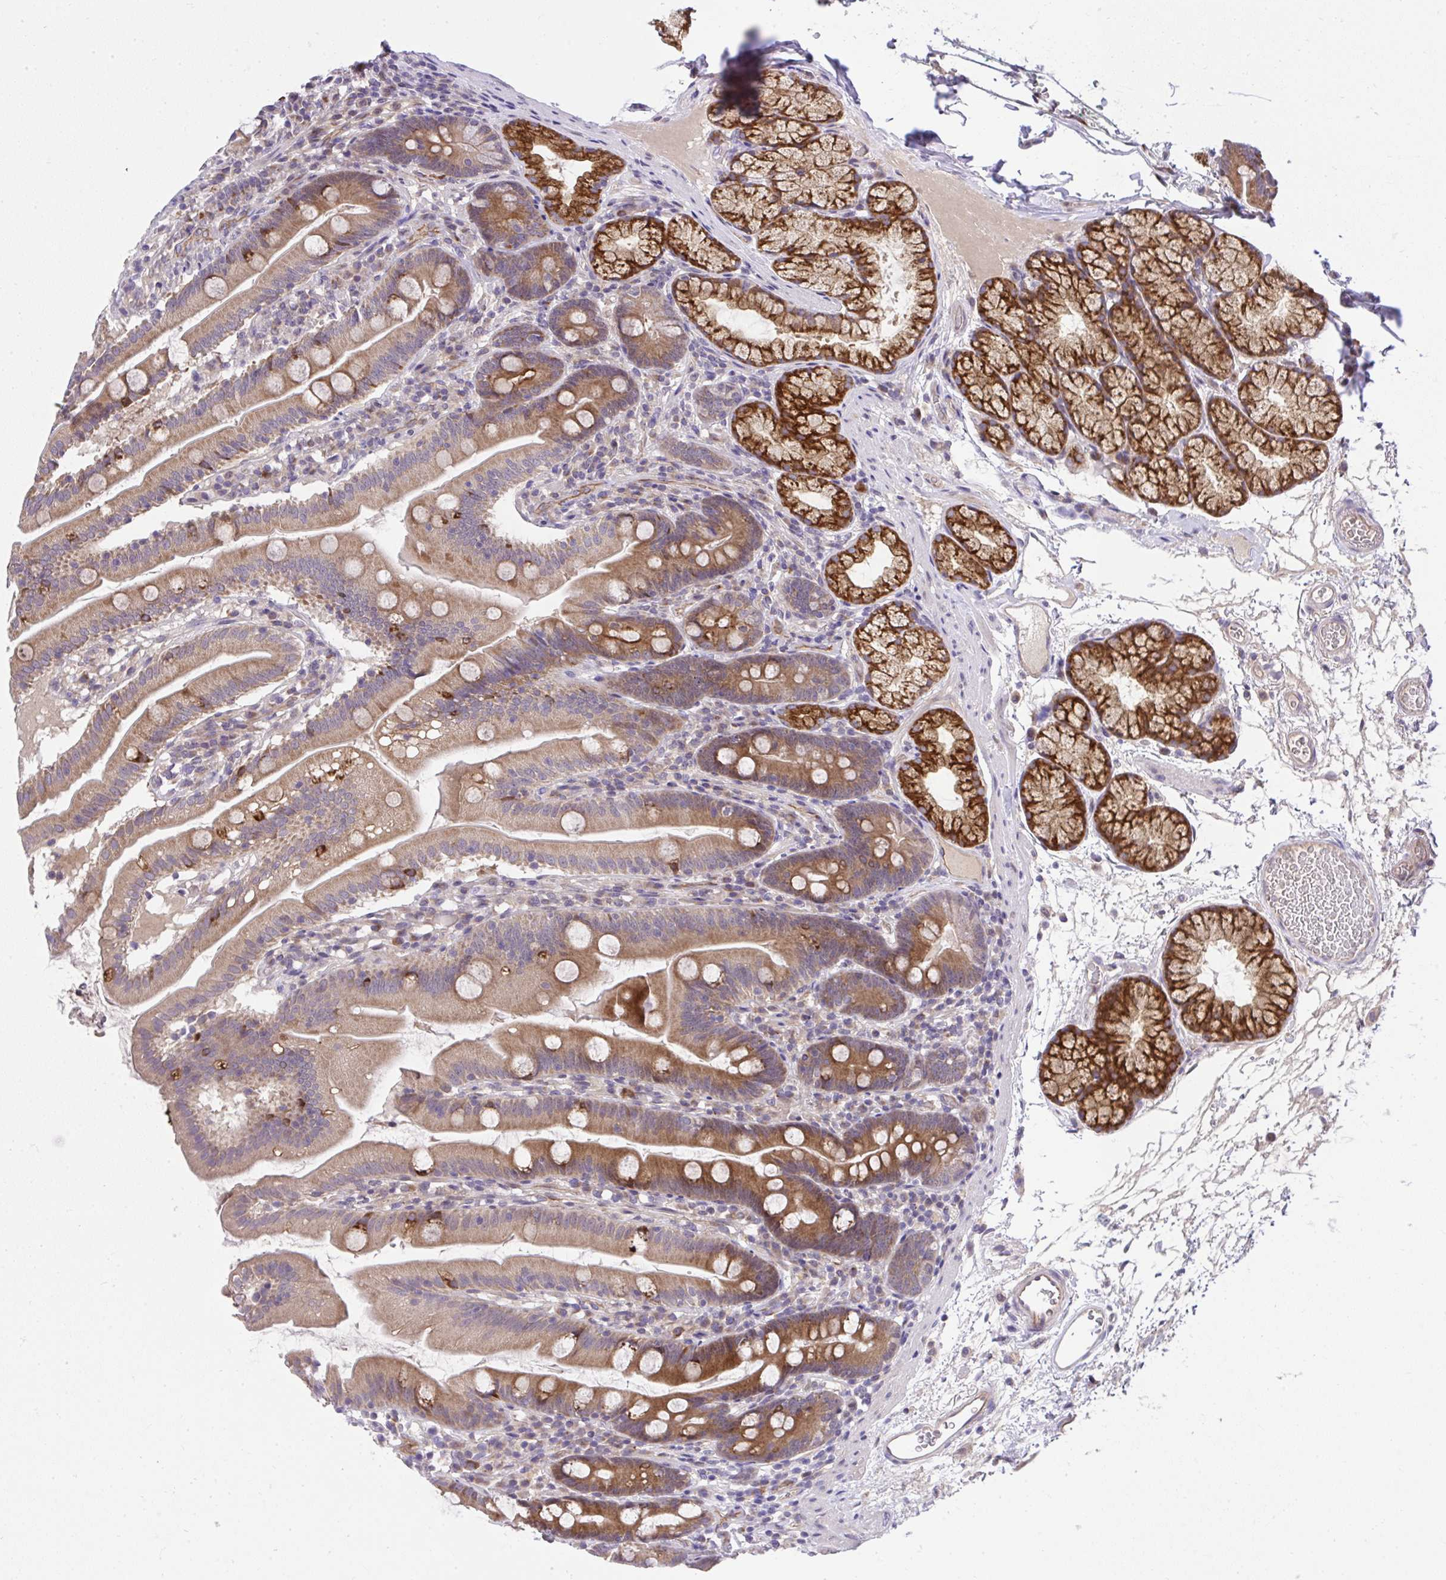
{"staining": {"intensity": "strong", "quantity": "25%-75%", "location": "cytoplasmic/membranous"}, "tissue": "duodenum", "cell_type": "Glandular cells", "image_type": "normal", "snomed": [{"axis": "morphology", "description": "Normal tissue, NOS"}, {"axis": "topography", "description": "Duodenum"}], "caption": "Immunohistochemistry (IHC) of unremarkable human duodenum displays high levels of strong cytoplasmic/membranous expression in about 25%-75% of glandular cells.", "gene": "CHIA", "patient": {"sex": "female", "age": 67}}